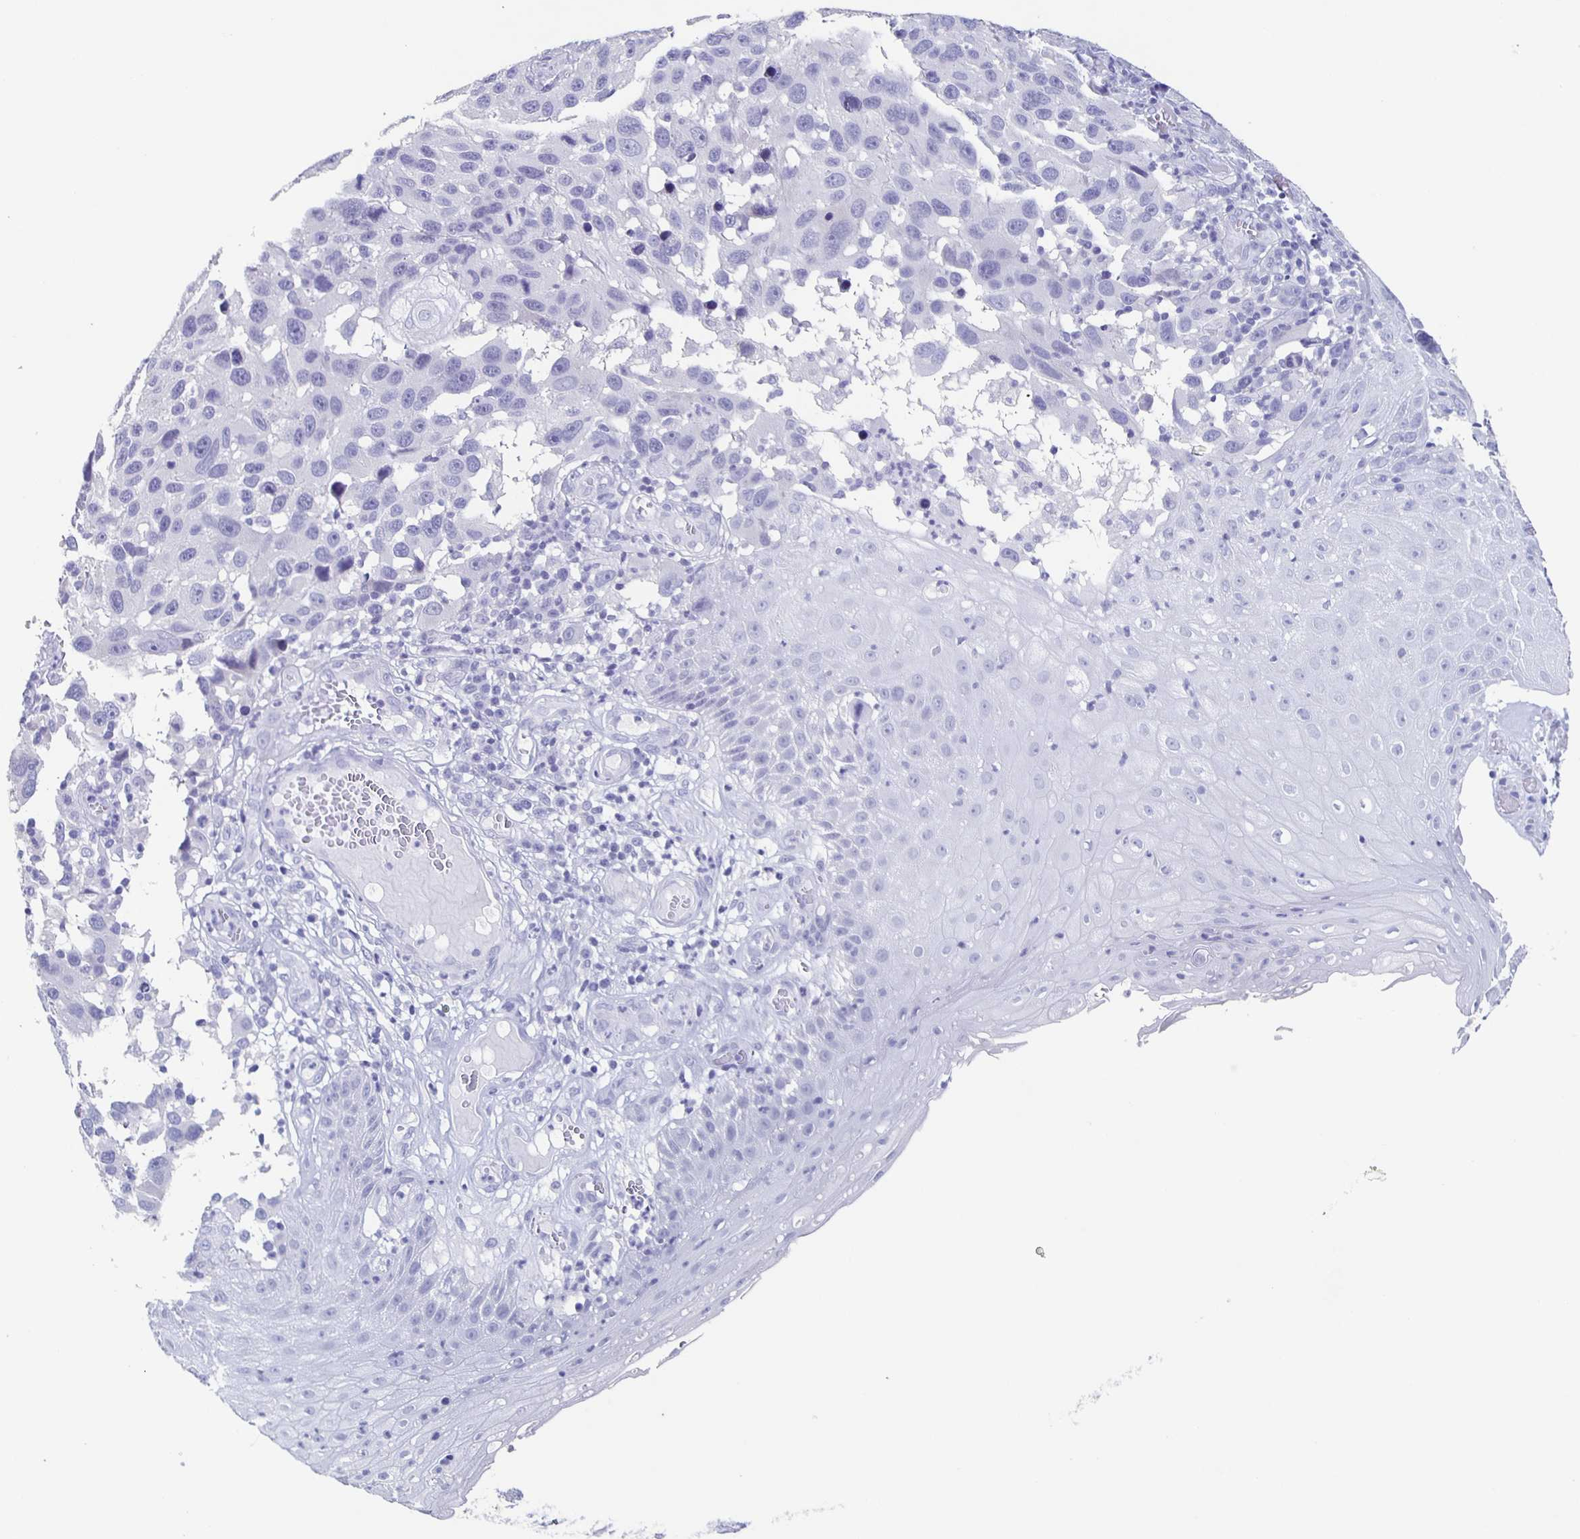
{"staining": {"intensity": "negative", "quantity": "none", "location": "none"}, "tissue": "melanoma", "cell_type": "Tumor cells", "image_type": "cancer", "snomed": [{"axis": "morphology", "description": "Malignant melanoma, NOS"}, {"axis": "topography", "description": "Skin"}], "caption": "Immunohistochemistry photomicrograph of melanoma stained for a protein (brown), which demonstrates no positivity in tumor cells.", "gene": "SLC34A2", "patient": {"sex": "male", "age": 53}}